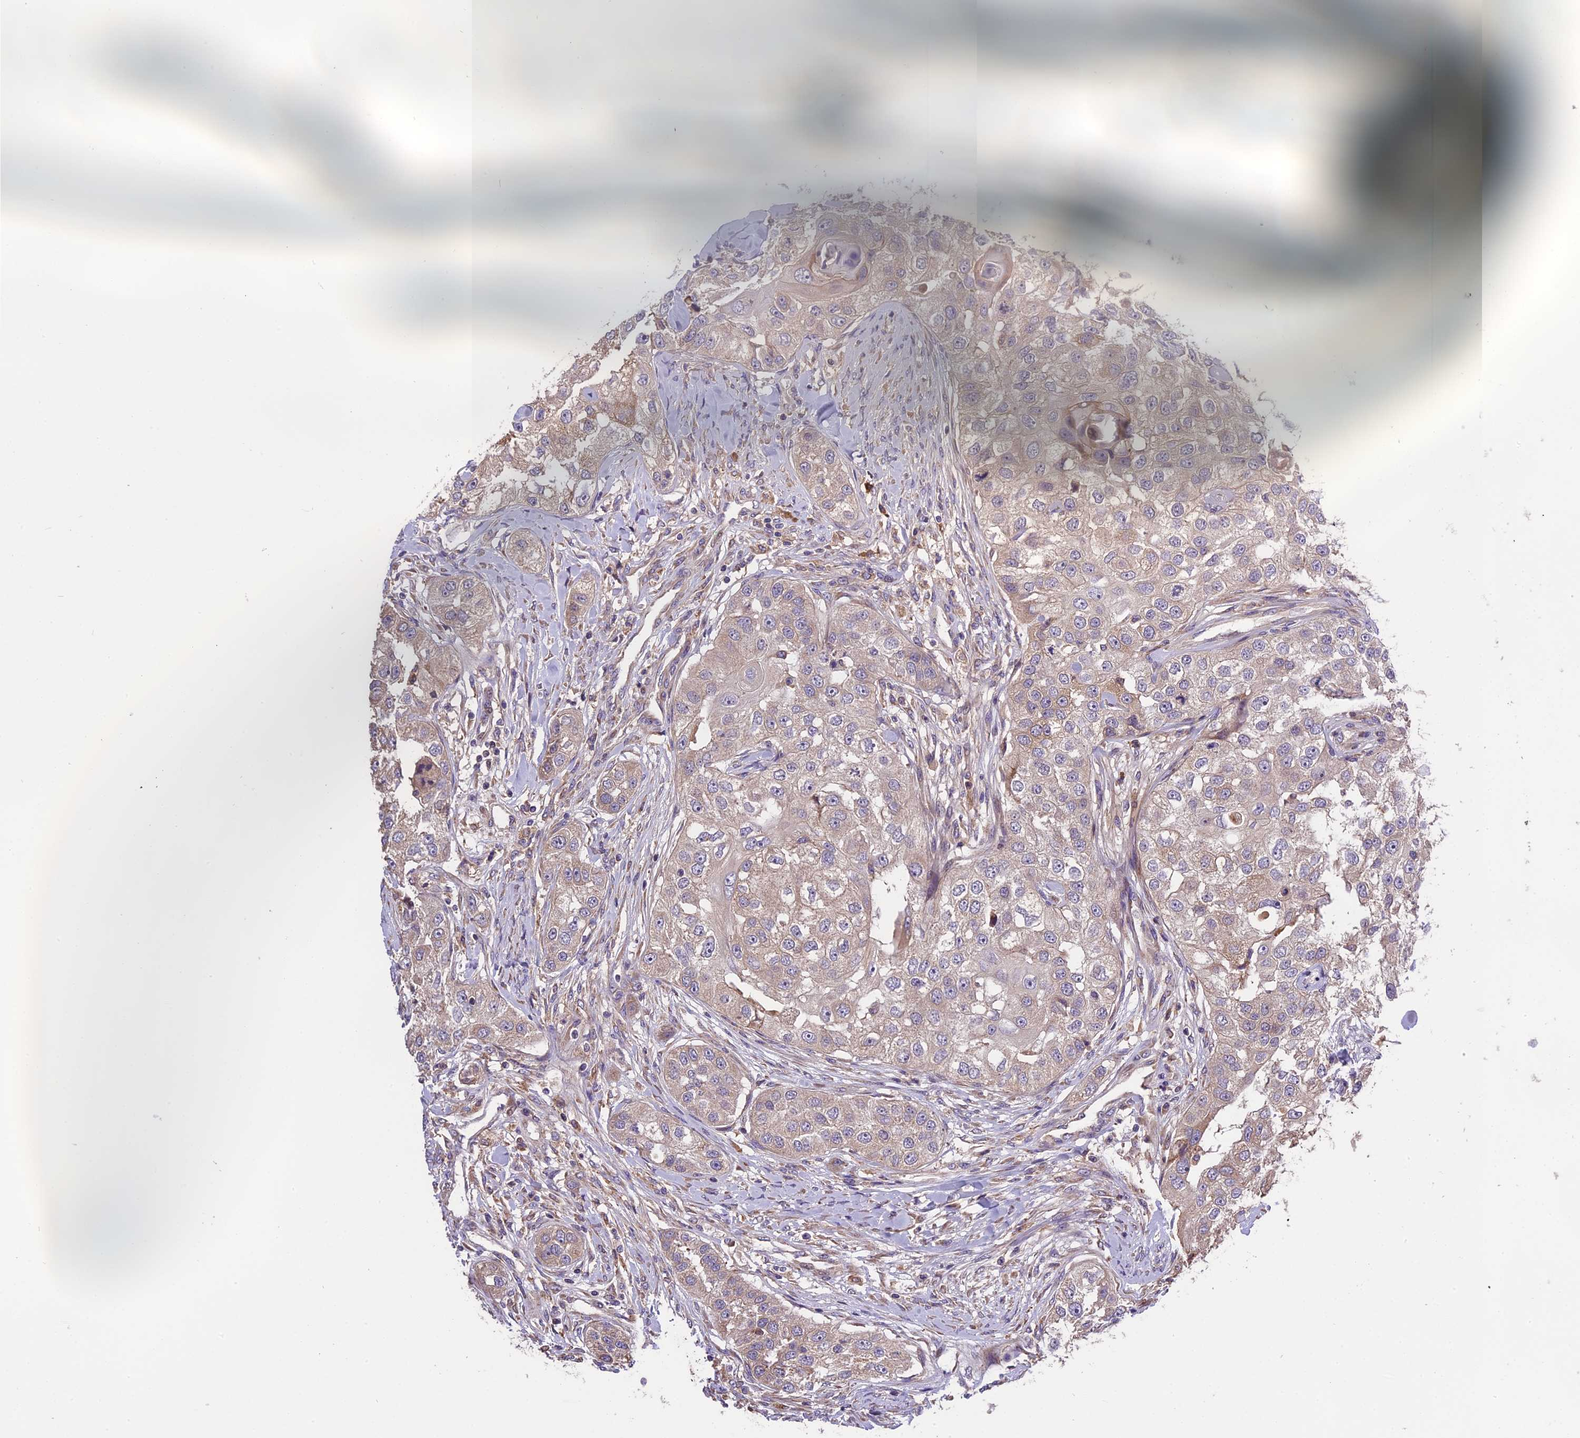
{"staining": {"intensity": "weak", "quantity": ">75%", "location": "cytoplasmic/membranous"}, "tissue": "head and neck cancer", "cell_type": "Tumor cells", "image_type": "cancer", "snomed": [{"axis": "morphology", "description": "Normal tissue, NOS"}, {"axis": "morphology", "description": "Squamous cell carcinoma, NOS"}, {"axis": "topography", "description": "Skeletal muscle"}, {"axis": "topography", "description": "Head-Neck"}], "caption": "IHC micrograph of neoplastic tissue: head and neck cancer stained using immunohistochemistry shows low levels of weak protein expression localized specifically in the cytoplasmic/membranous of tumor cells, appearing as a cytoplasmic/membranous brown color.", "gene": "ABCC10", "patient": {"sex": "male", "age": 51}}